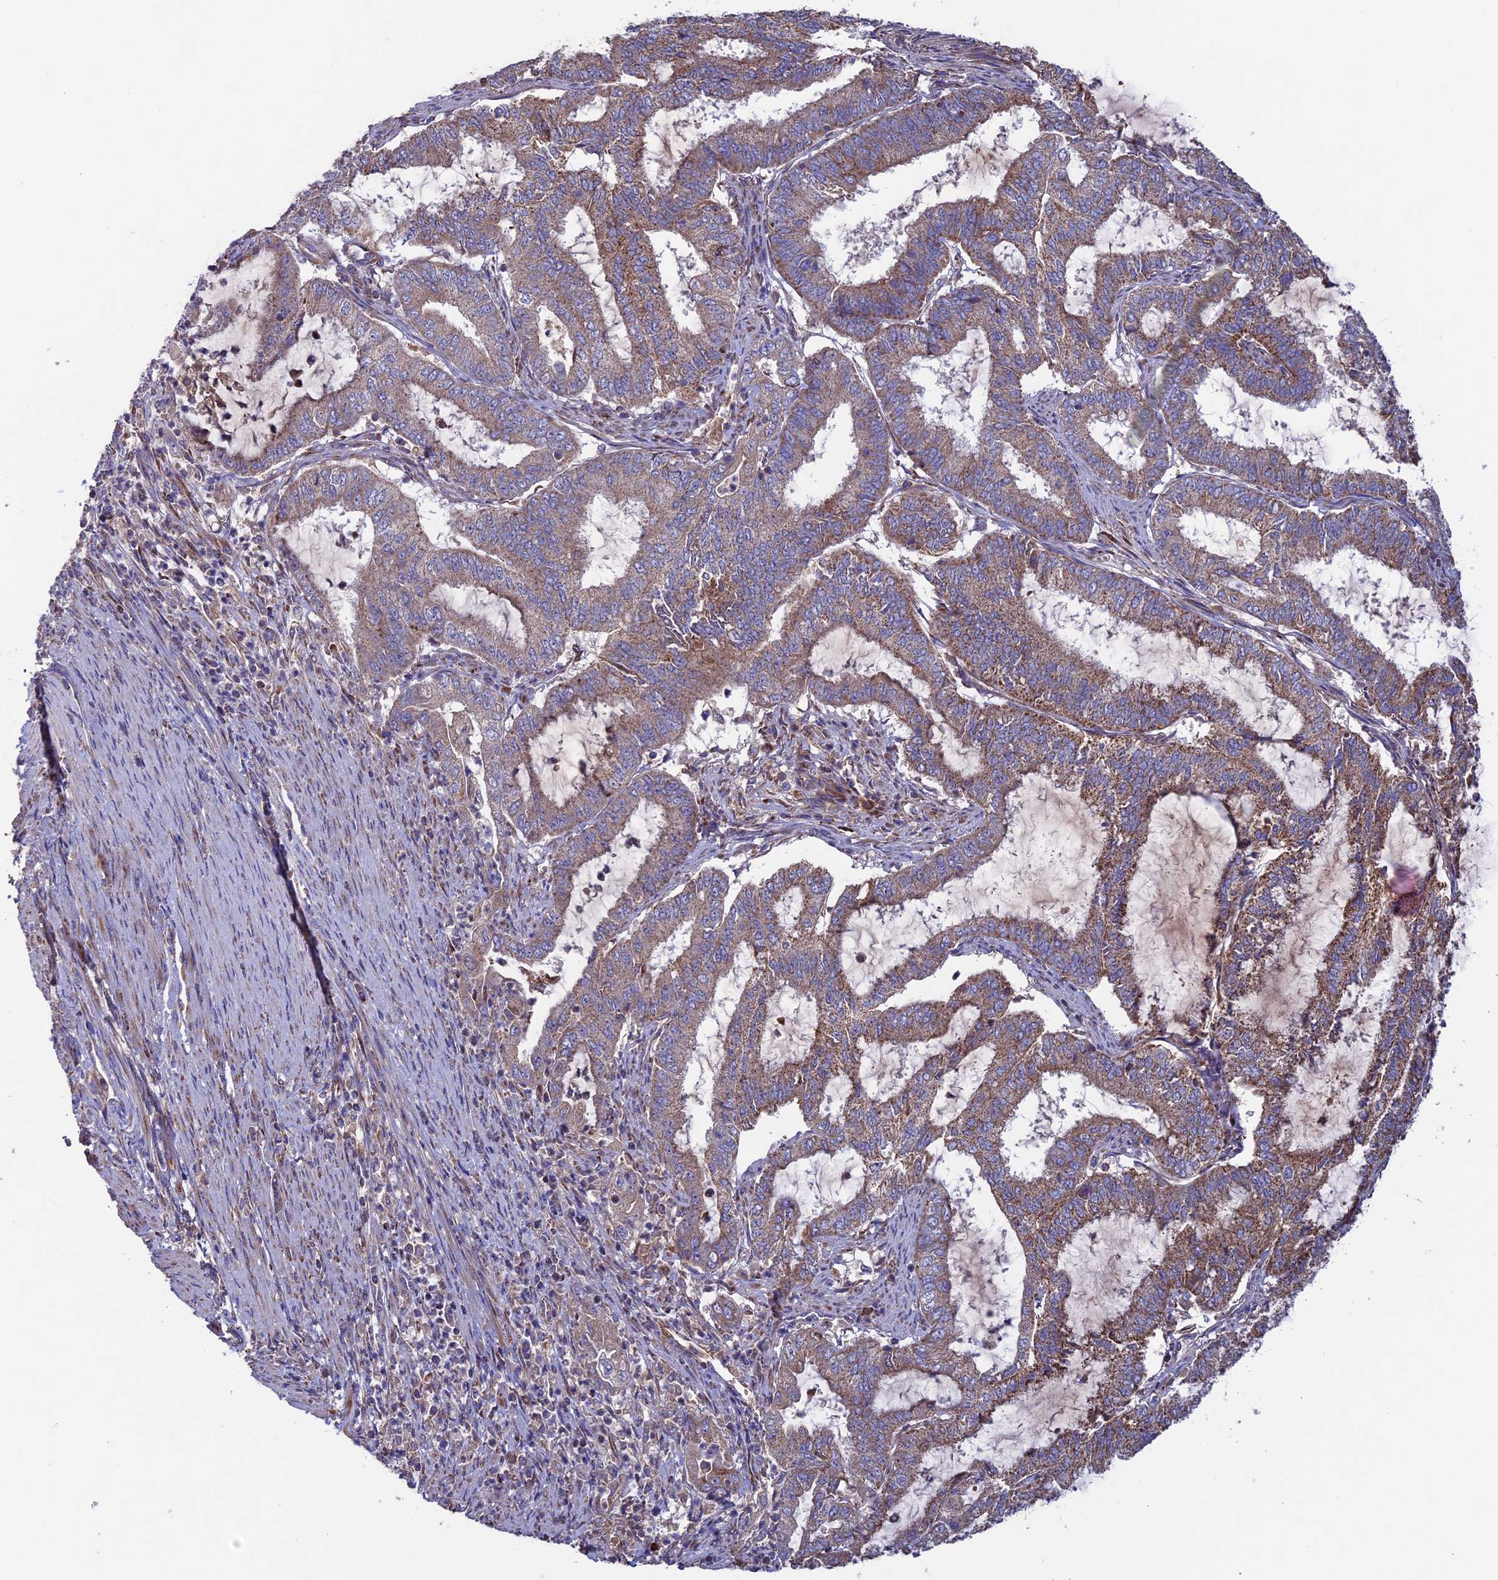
{"staining": {"intensity": "moderate", "quantity": ">75%", "location": "cytoplasmic/membranous"}, "tissue": "endometrial cancer", "cell_type": "Tumor cells", "image_type": "cancer", "snomed": [{"axis": "morphology", "description": "Adenocarcinoma, NOS"}, {"axis": "topography", "description": "Endometrium"}], "caption": "Brown immunohistochemical staining in human endometrial cancer (adenocarcinoma) demonstrates moderate cytoplasmic/membranous staining in about >75% of tumor cells.", "gene": "SLC15A5", "patient": {"sex": "female", "age": 51}}